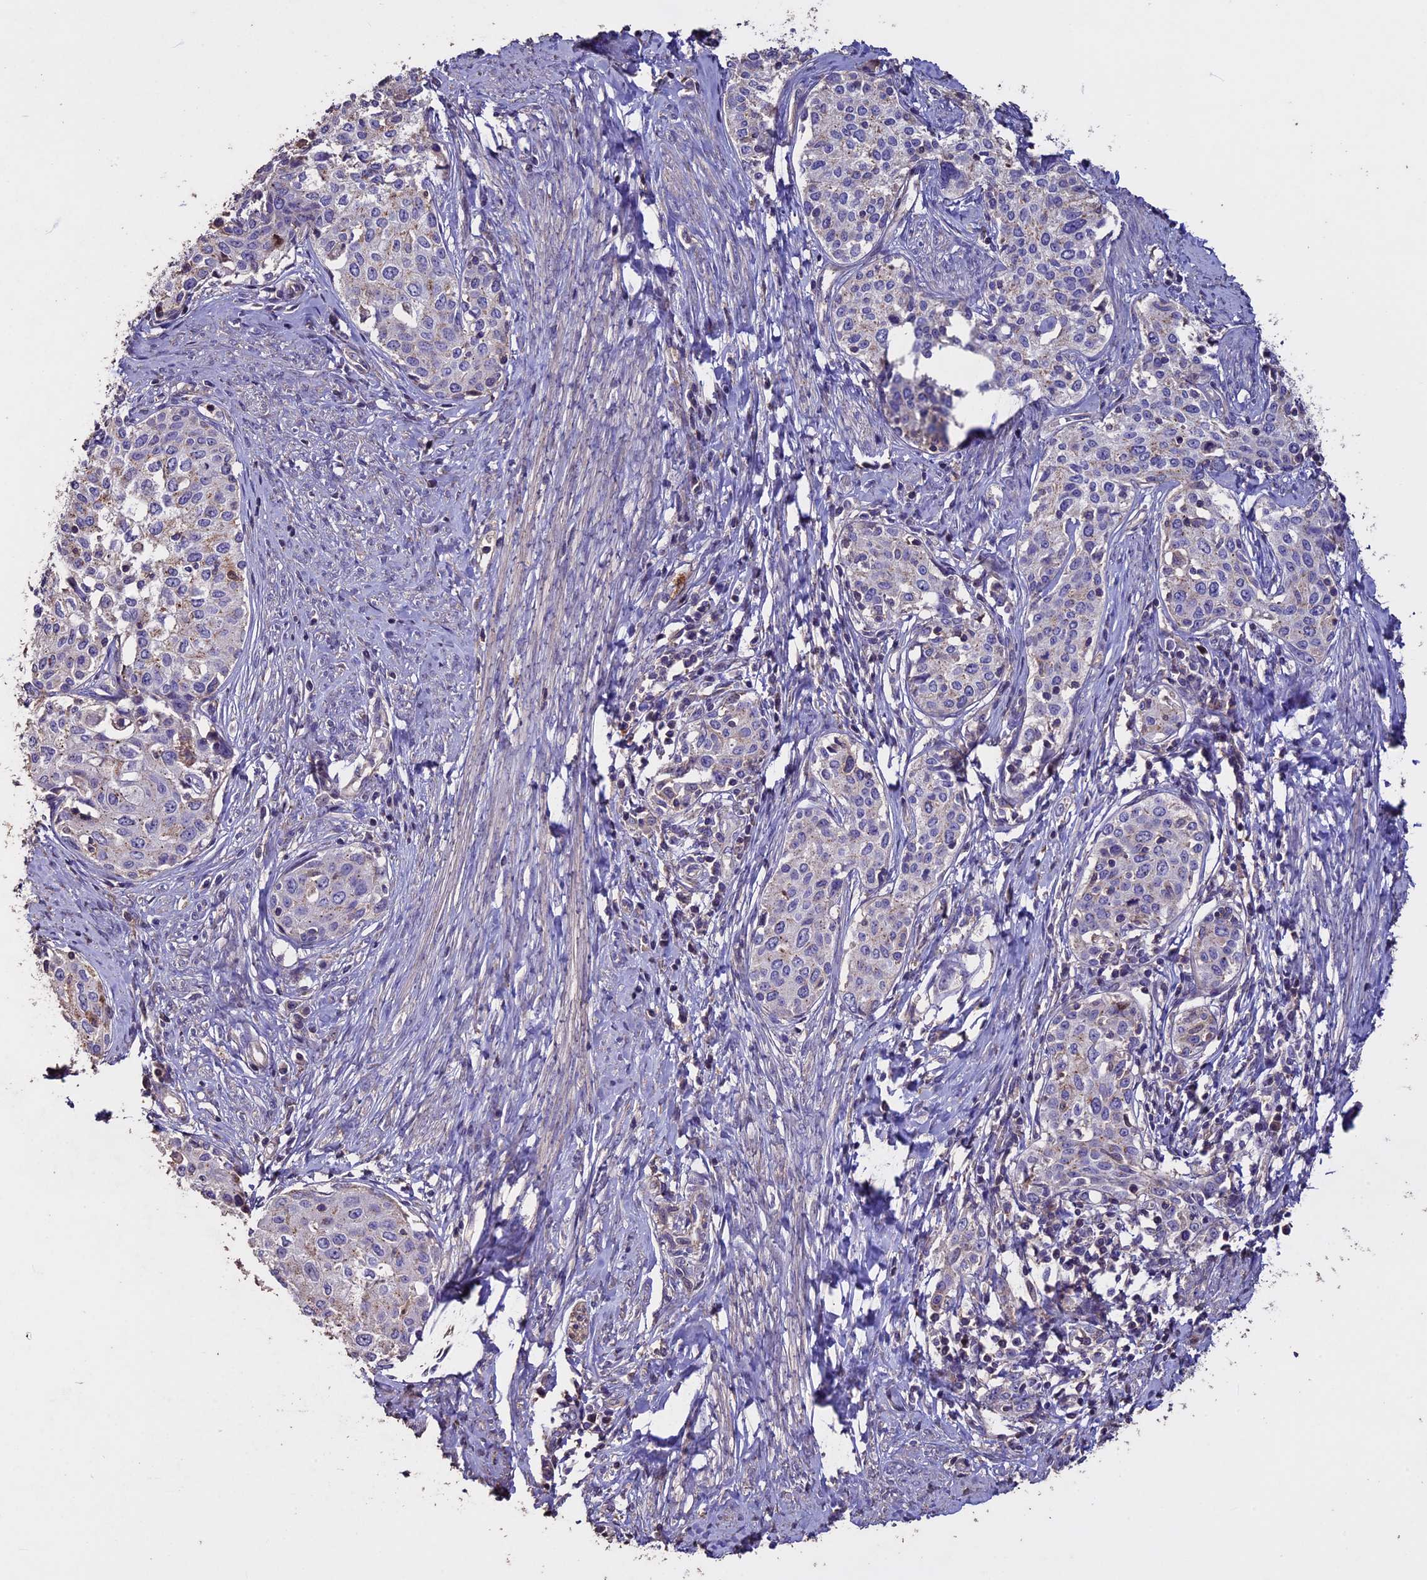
{"staining": {"intensity": "weak", "quantity": "<25%", "location": "cytoplasmic/membranous"}, "tissue": "cervical cancer", "cell_type": "Tumor cells", "image_type": "cancer", "snomed": [{"axis": "morphology", "description": "Squamous cell carcinoma, NOS"}, {"axis": "morphology", "description": "Adenocarcinoma, NOS"}, {"axis": "topography", "description": "Cervix"}], "caption": "Cervical squamous cell carcinoma stained for a protein using immunohistochemistry (IHC) displays no positivity tumor cells.", "gene": "USB1", "patient": {"sex": "female", "age": 52}}